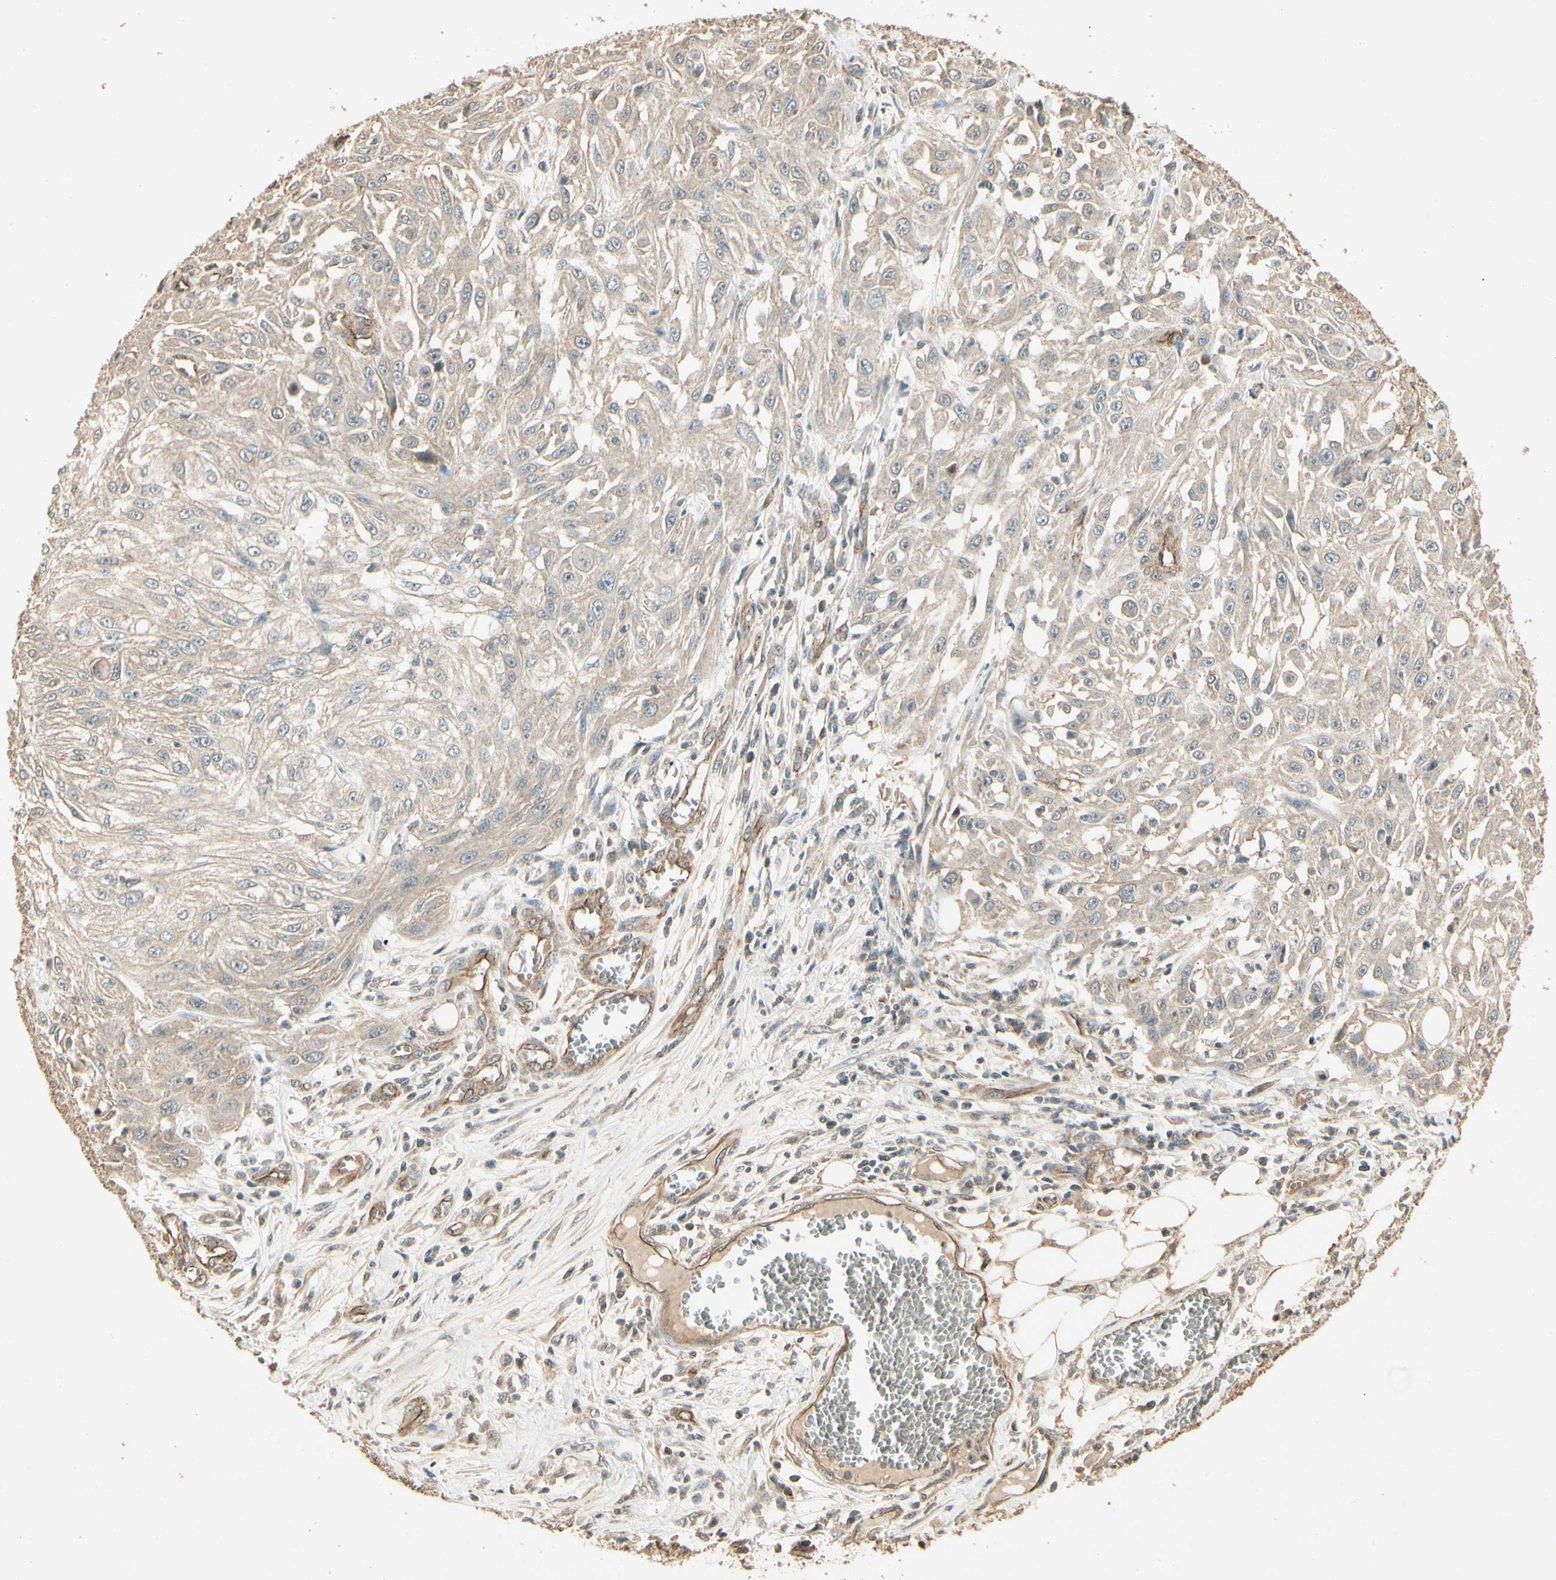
{"staining": {"intensity": "negative", "quantity": "none", "location": "none"}, "tissue": "skin cancer", "cell_type": "Tumor cells", "image_type": "cancer", "snomed": [{"axis": "morphology", "description": "Squamous cell carcinoma, NOS"}, {"axis": "topography", "description": "Skin"}], "caption": "A high-resolution photomicrograph shows immunohistochemistry staining of skin squamous cell carcinoma, which demonstrates no significant expression in tumor cells.", "gene": "RNF180", "patient": {"sex": "male", "age": 75}}